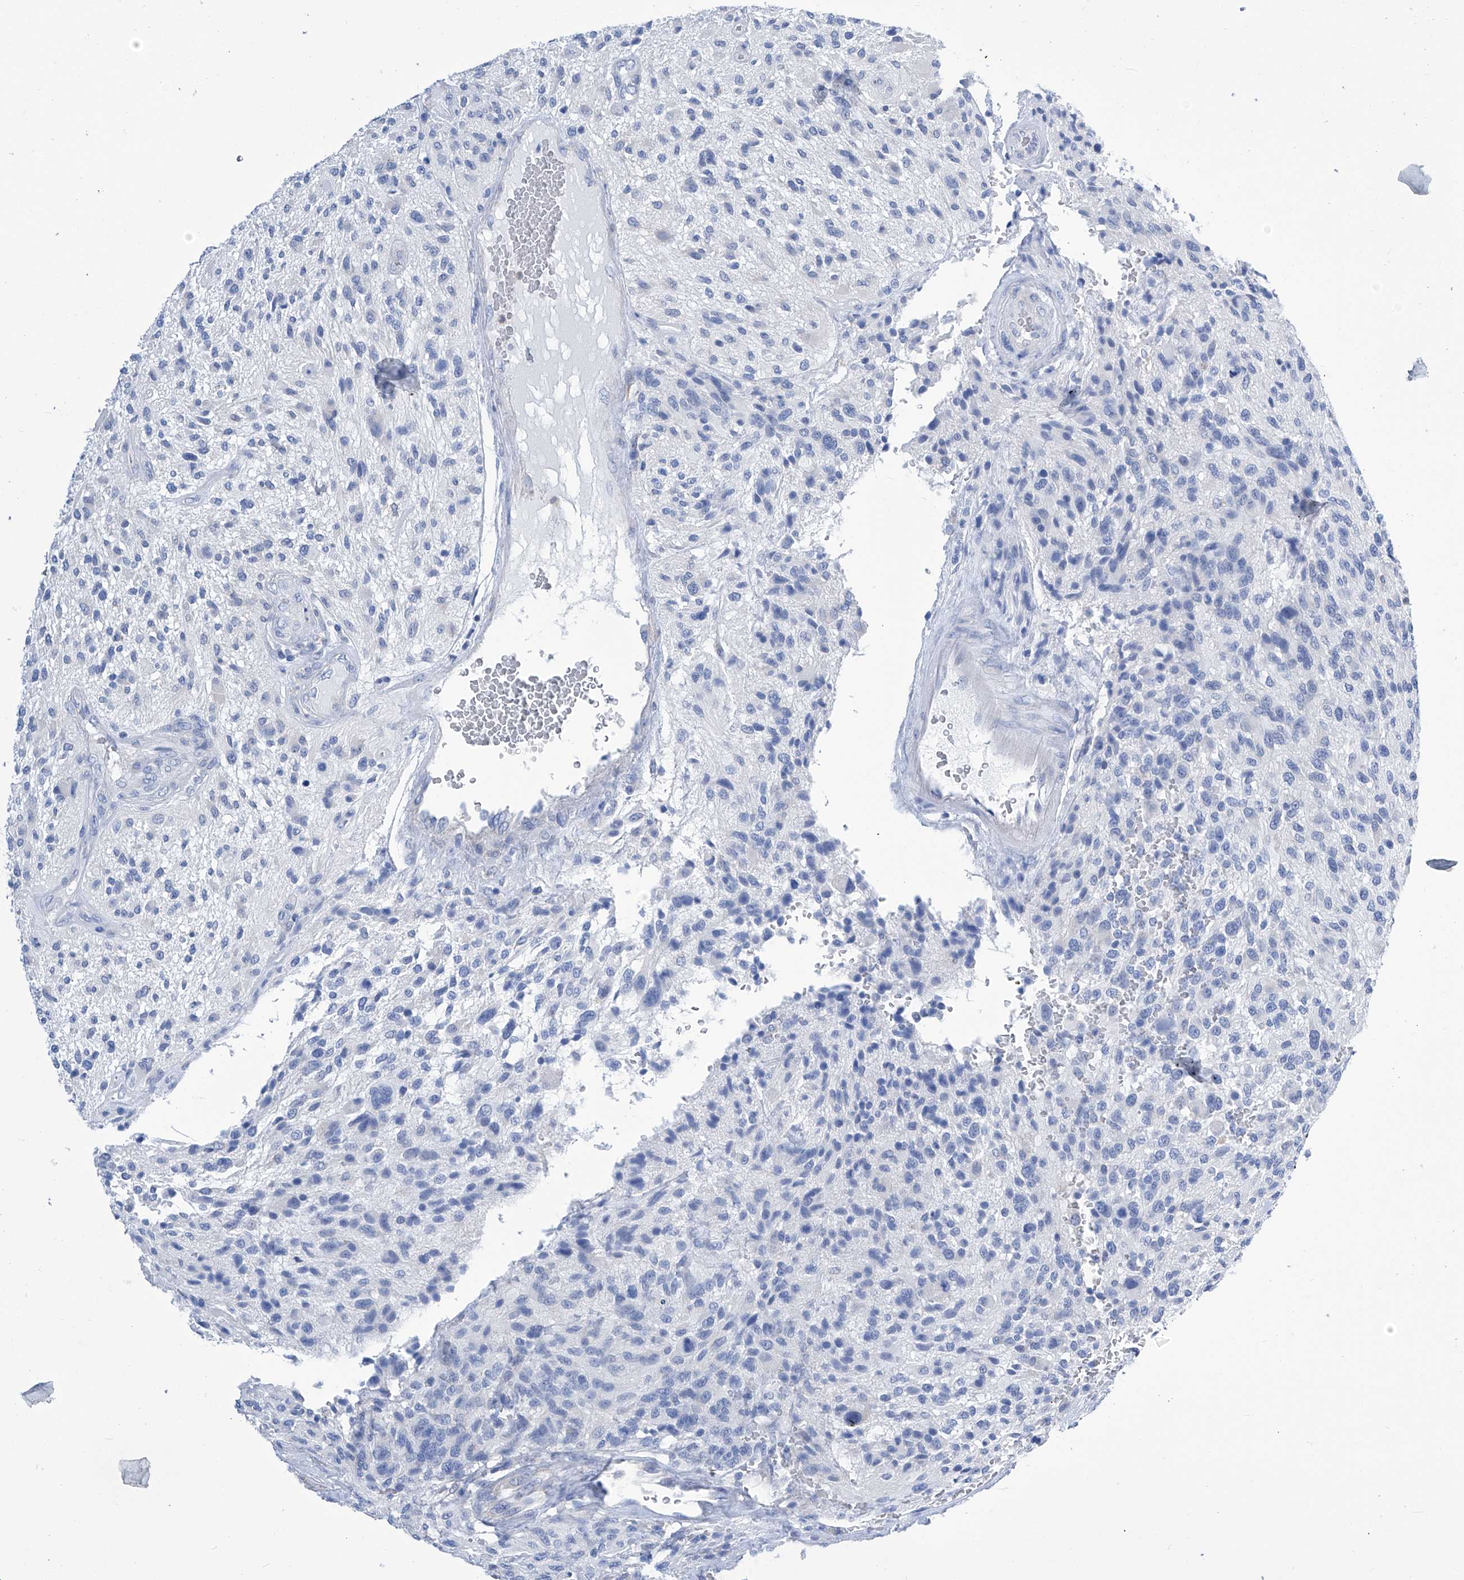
{"staining": {"intensity": "negative", "quantity": "none", "location": "none"}, "tissue": "glioma", "cell_type": "Tumor cells", "image_type": "cancer", "snomed": [{"axis": "morphology", "description": "Glioma, malignant, High grade"}, {"axis": "topography", "description": "Brain"}], "caption": "Micrograph shows no protein expression in tumor cells of glioma tissue. The staining is performed using DAB brown chromogen with nuclei counter-stained in using hematoxylin.", "gene": "IMPA2", "patient": {"sex": "male", "age": 47}}